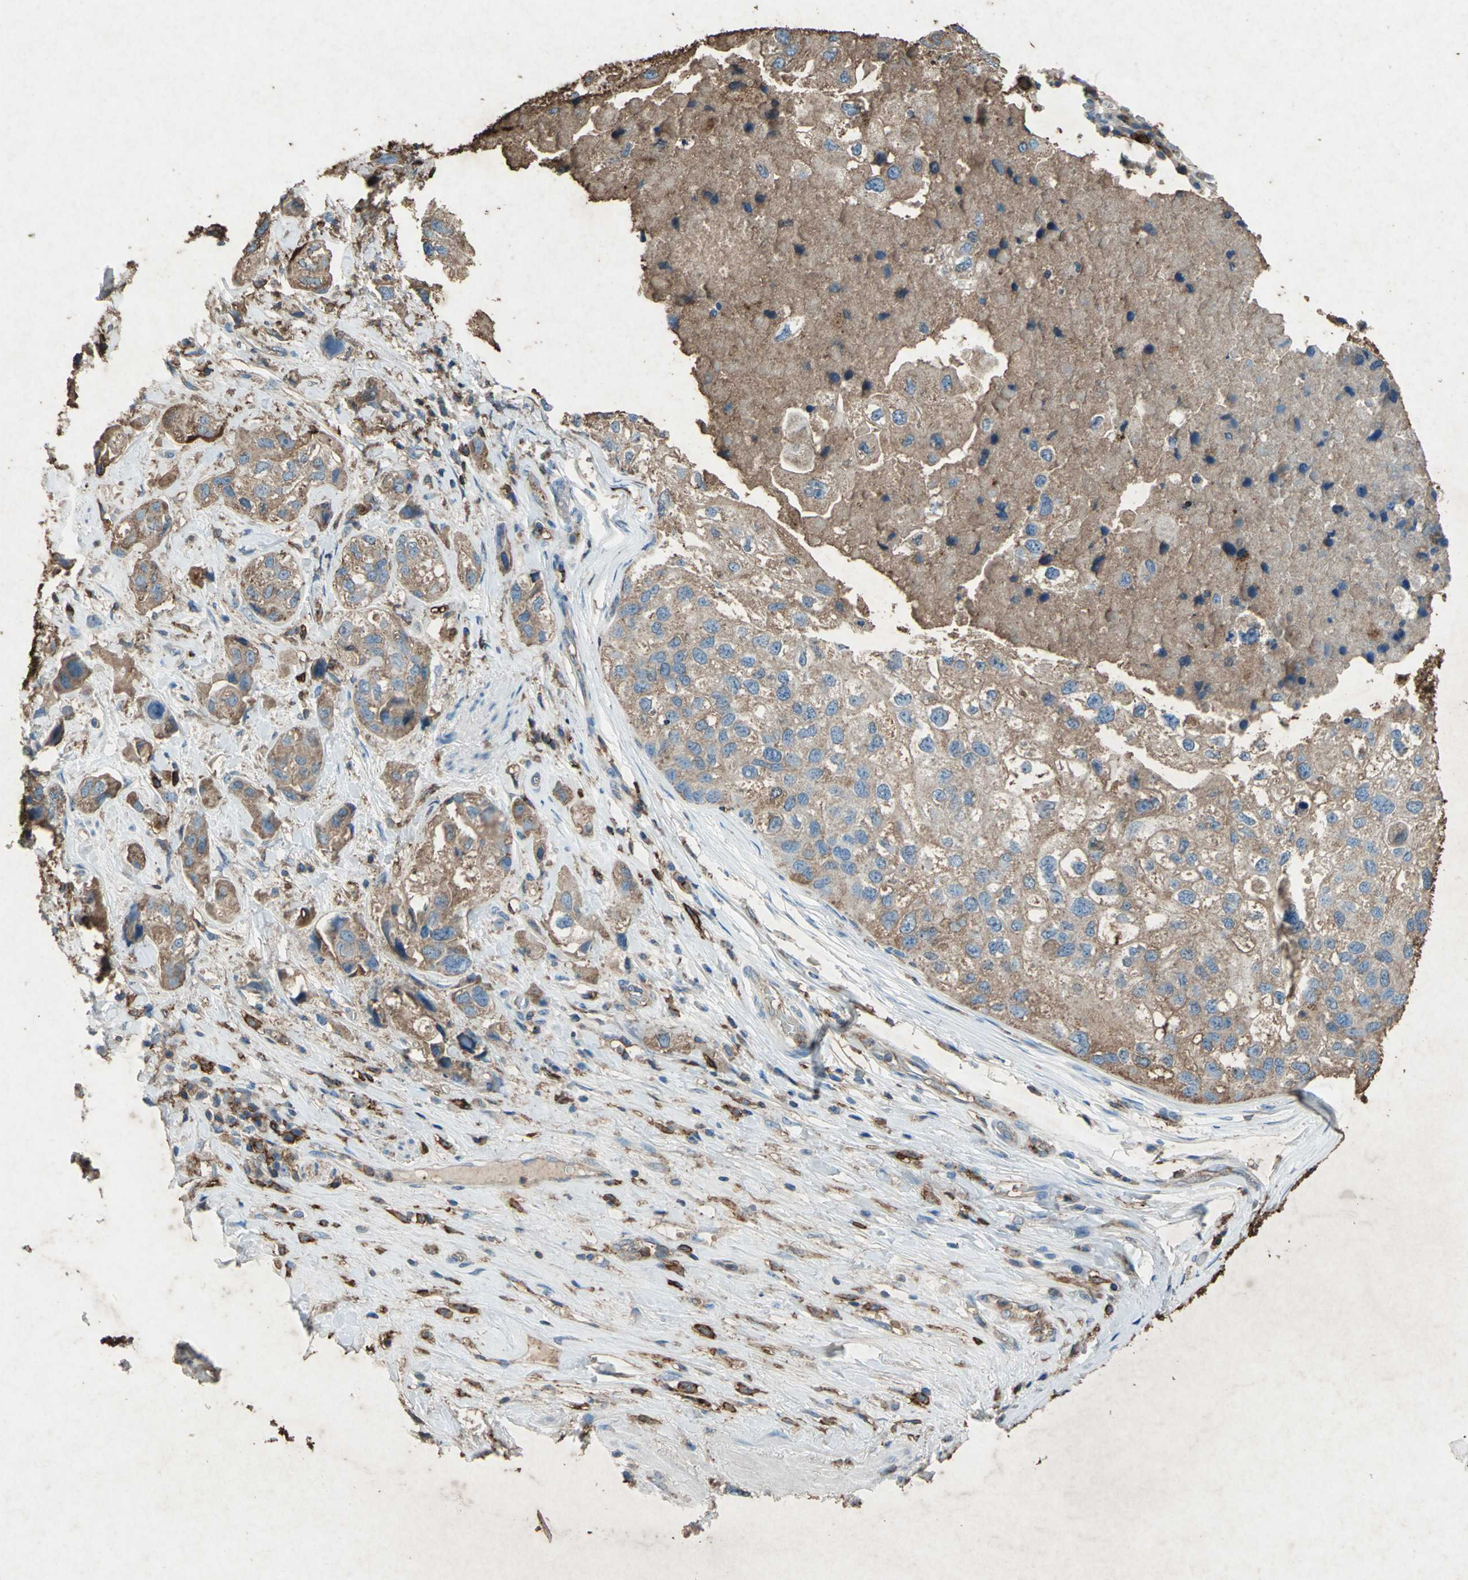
{"staining": {"intensity": "moderate", "quantity": ">75%", "location": "cytoplasmic/membranous"}, "tissue": "urothelial cancer", "cell_type": "Tumor cells", "image_type": "cancer", "snomed": [{"axis": "morphology", "description": "Urothelial carcinoma, High grade"}, {"axis": "topography", "description": "Urinary bladder"}], "caption": "Human urothelial carcinoma (high-grade) stained with a protein marker demonstrates moderate staining in tumor cells.", "gene": "CCR6", "patient": {"sex": "female", "age": 64}}